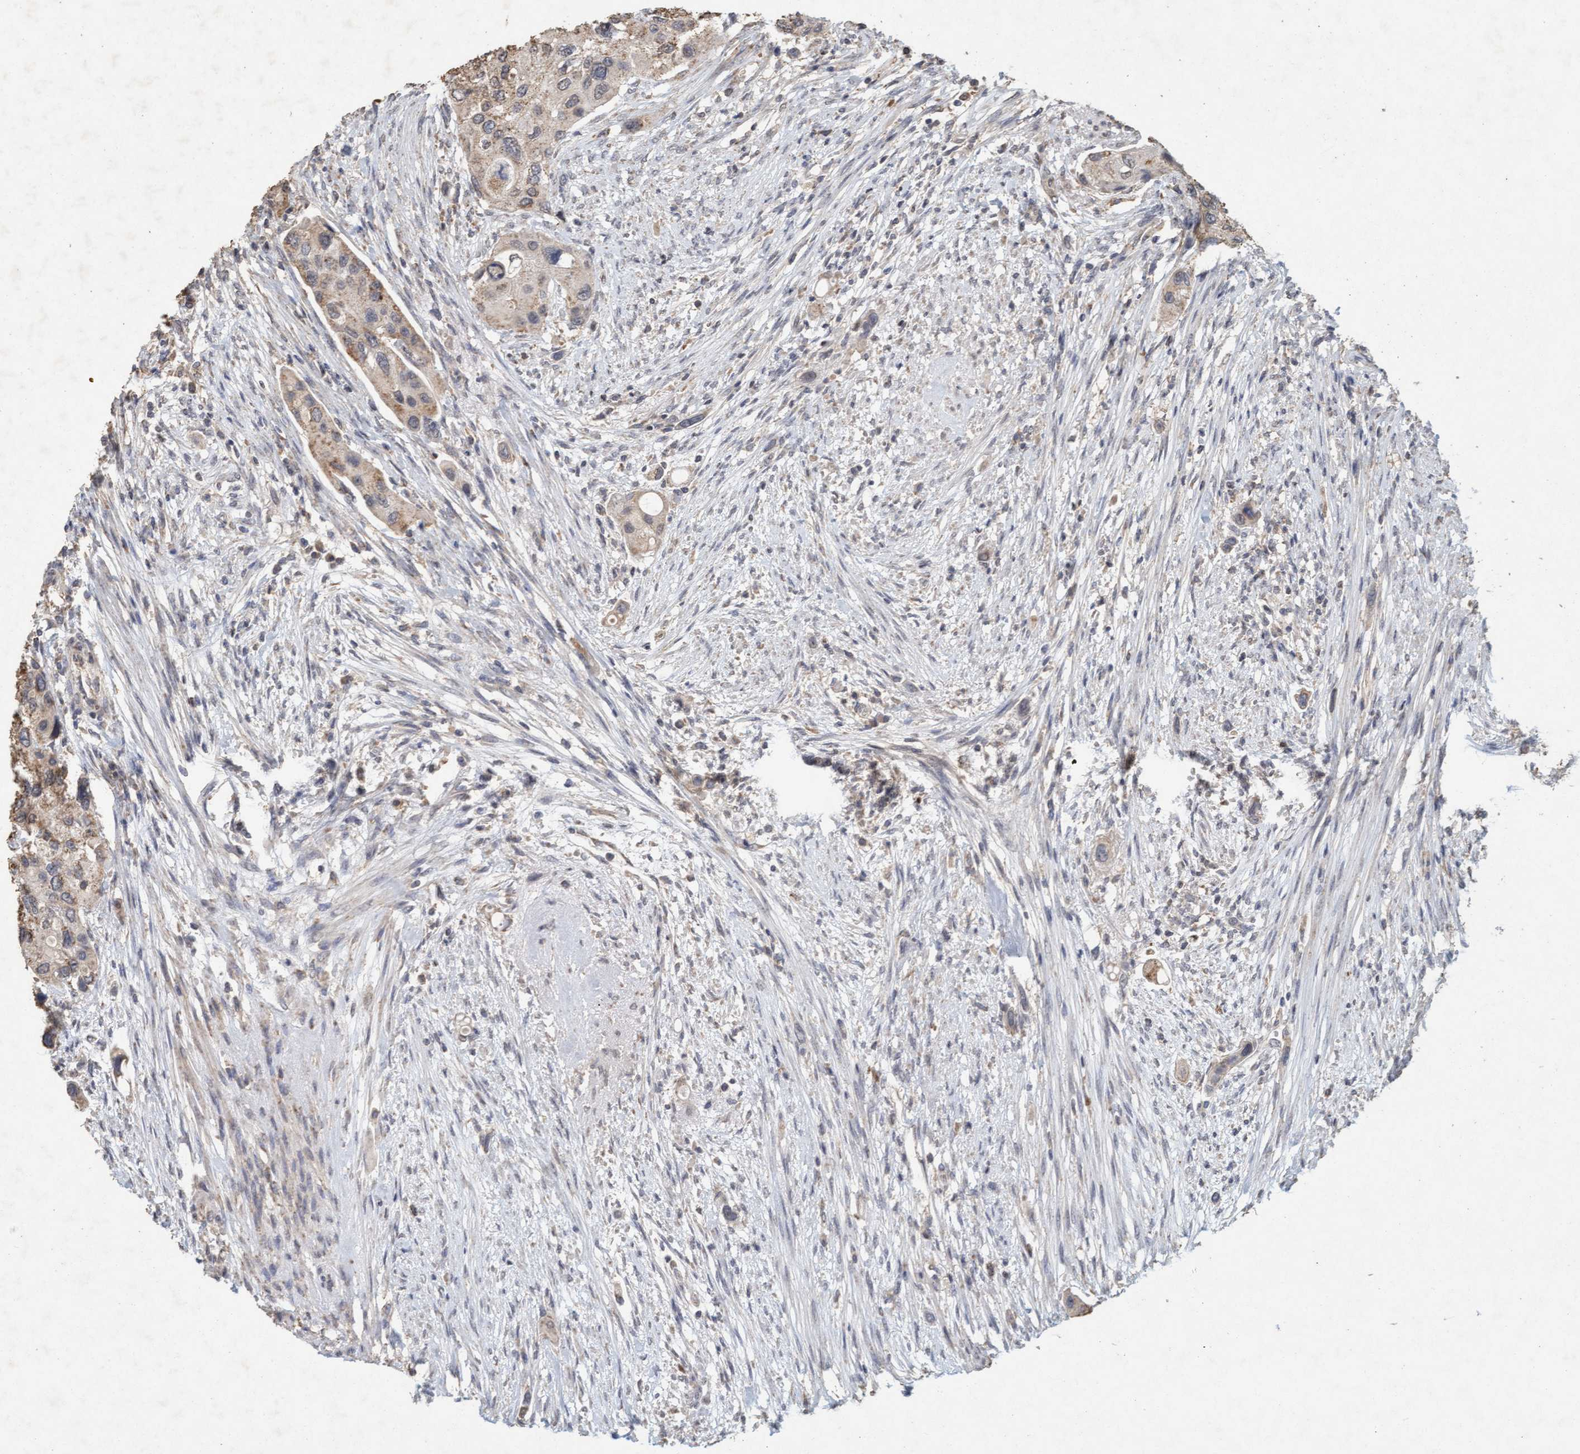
{"staining": {"intensity": "weak", "quantity": "25%-75%", "location": "cytoplasmic/membranous"}, "tissue": "urothelial cancer", "cell_type": "Tumor cells", "image_type": "cancer", "snomed": [{"axis": "morphology", "description": "Urothelial carcinoma, High grade"}, {"axis": "topography", "description": "Urinary bladder"}], "caption": "A brown stain shows weak cytoplasmic/membranous expression of a protein in high-grade urothelial carcinoma tumor cells.", "gene": "VSIG8", "patient": {"sex": "female", "age": 56}}